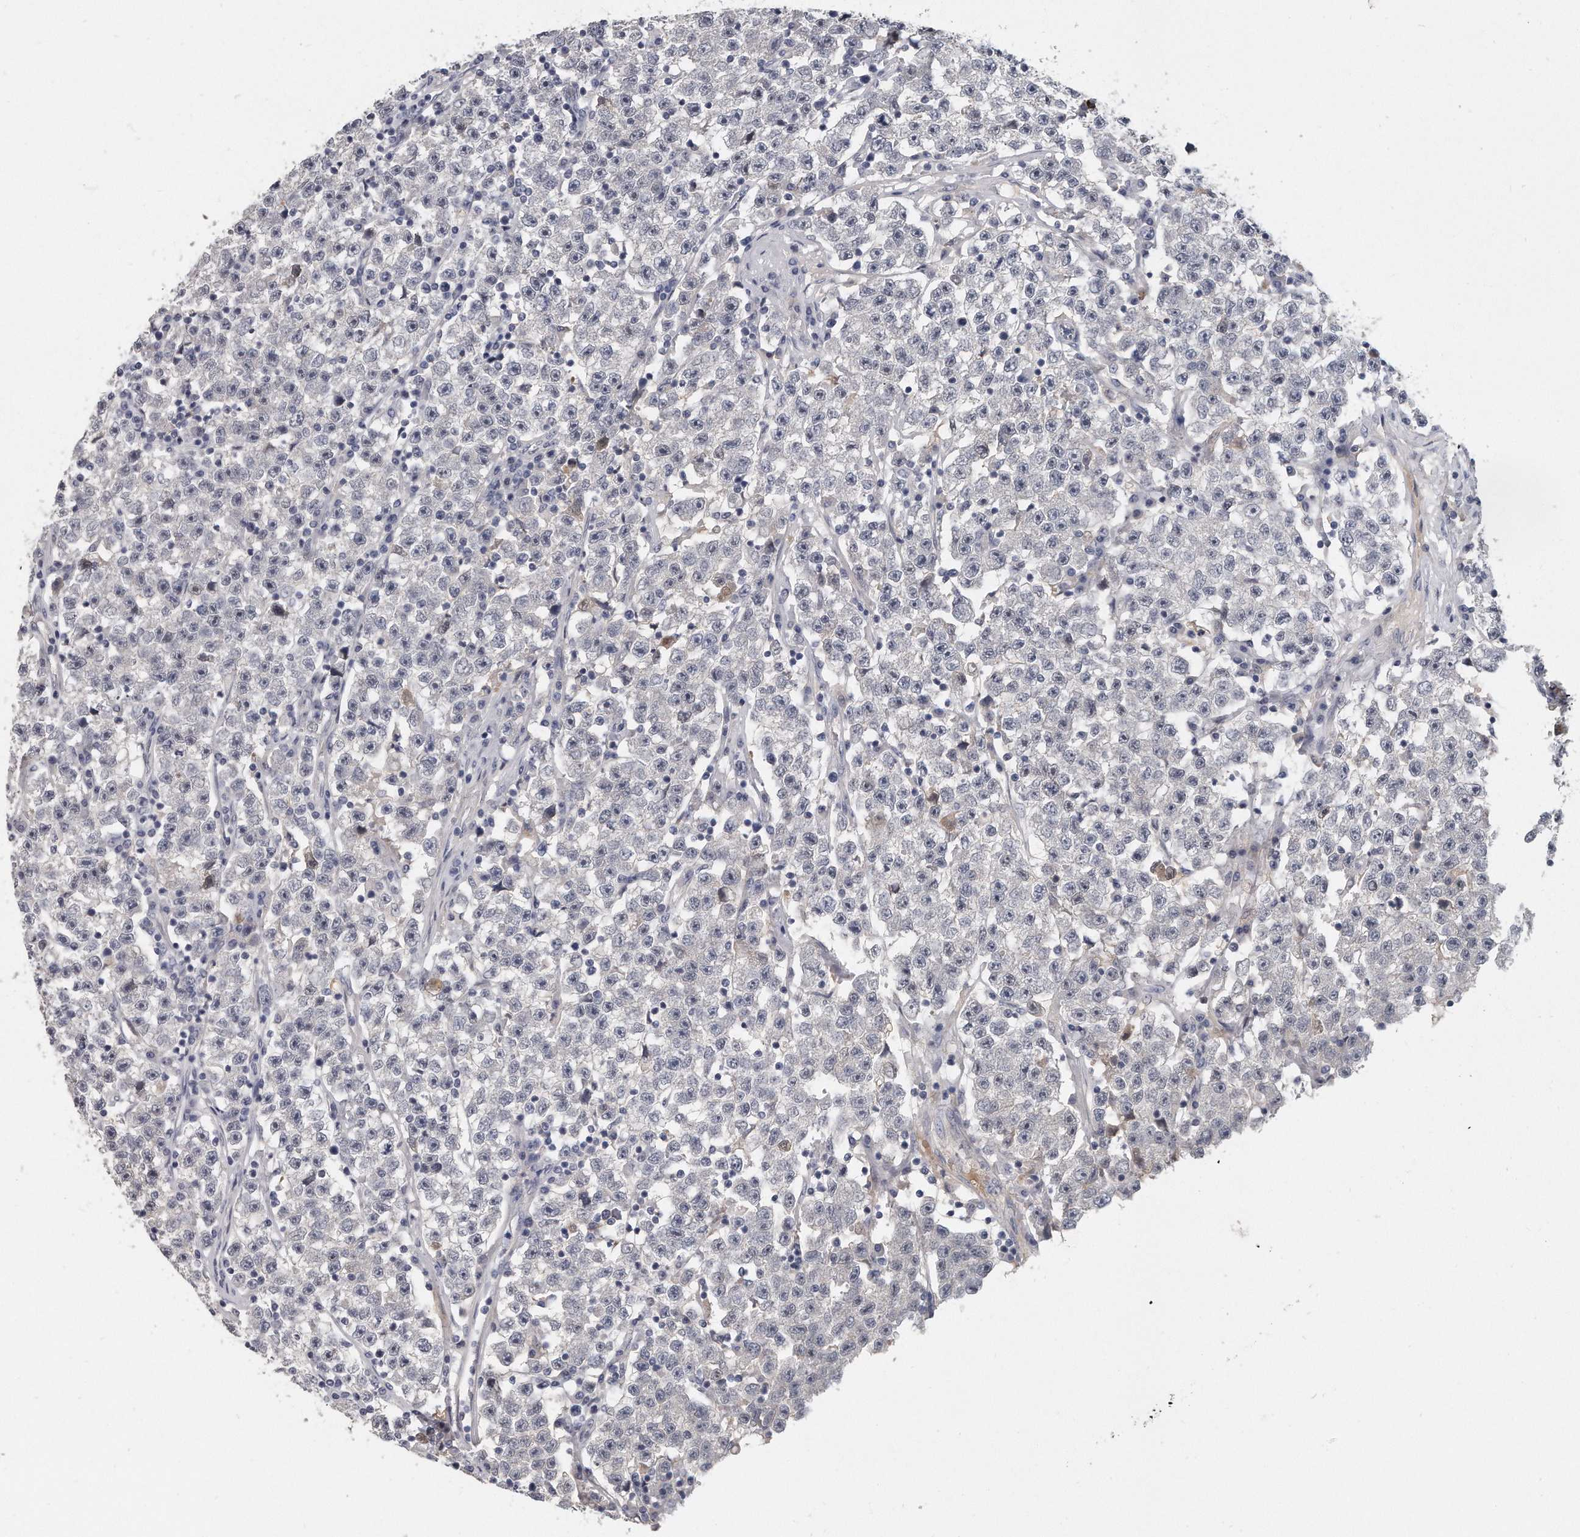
{"staining": {"intensity": "negative", "quantity": "none", "location": "none"}, "tissue": "testis cancer", "cell_type": "Tumor cells", "image_type": "cancer", "snomed": [{"axis": "morphology", "description": "Seminoma, NOS"}, {"axis": "topography", "description": "Testis"}], "caption": "Testis seminoma was stained to show a protein in brown. There is no significant positivity in tumor cells.", "gene": "KLHL7", "patient": {"sex": "male", "age": 22}}